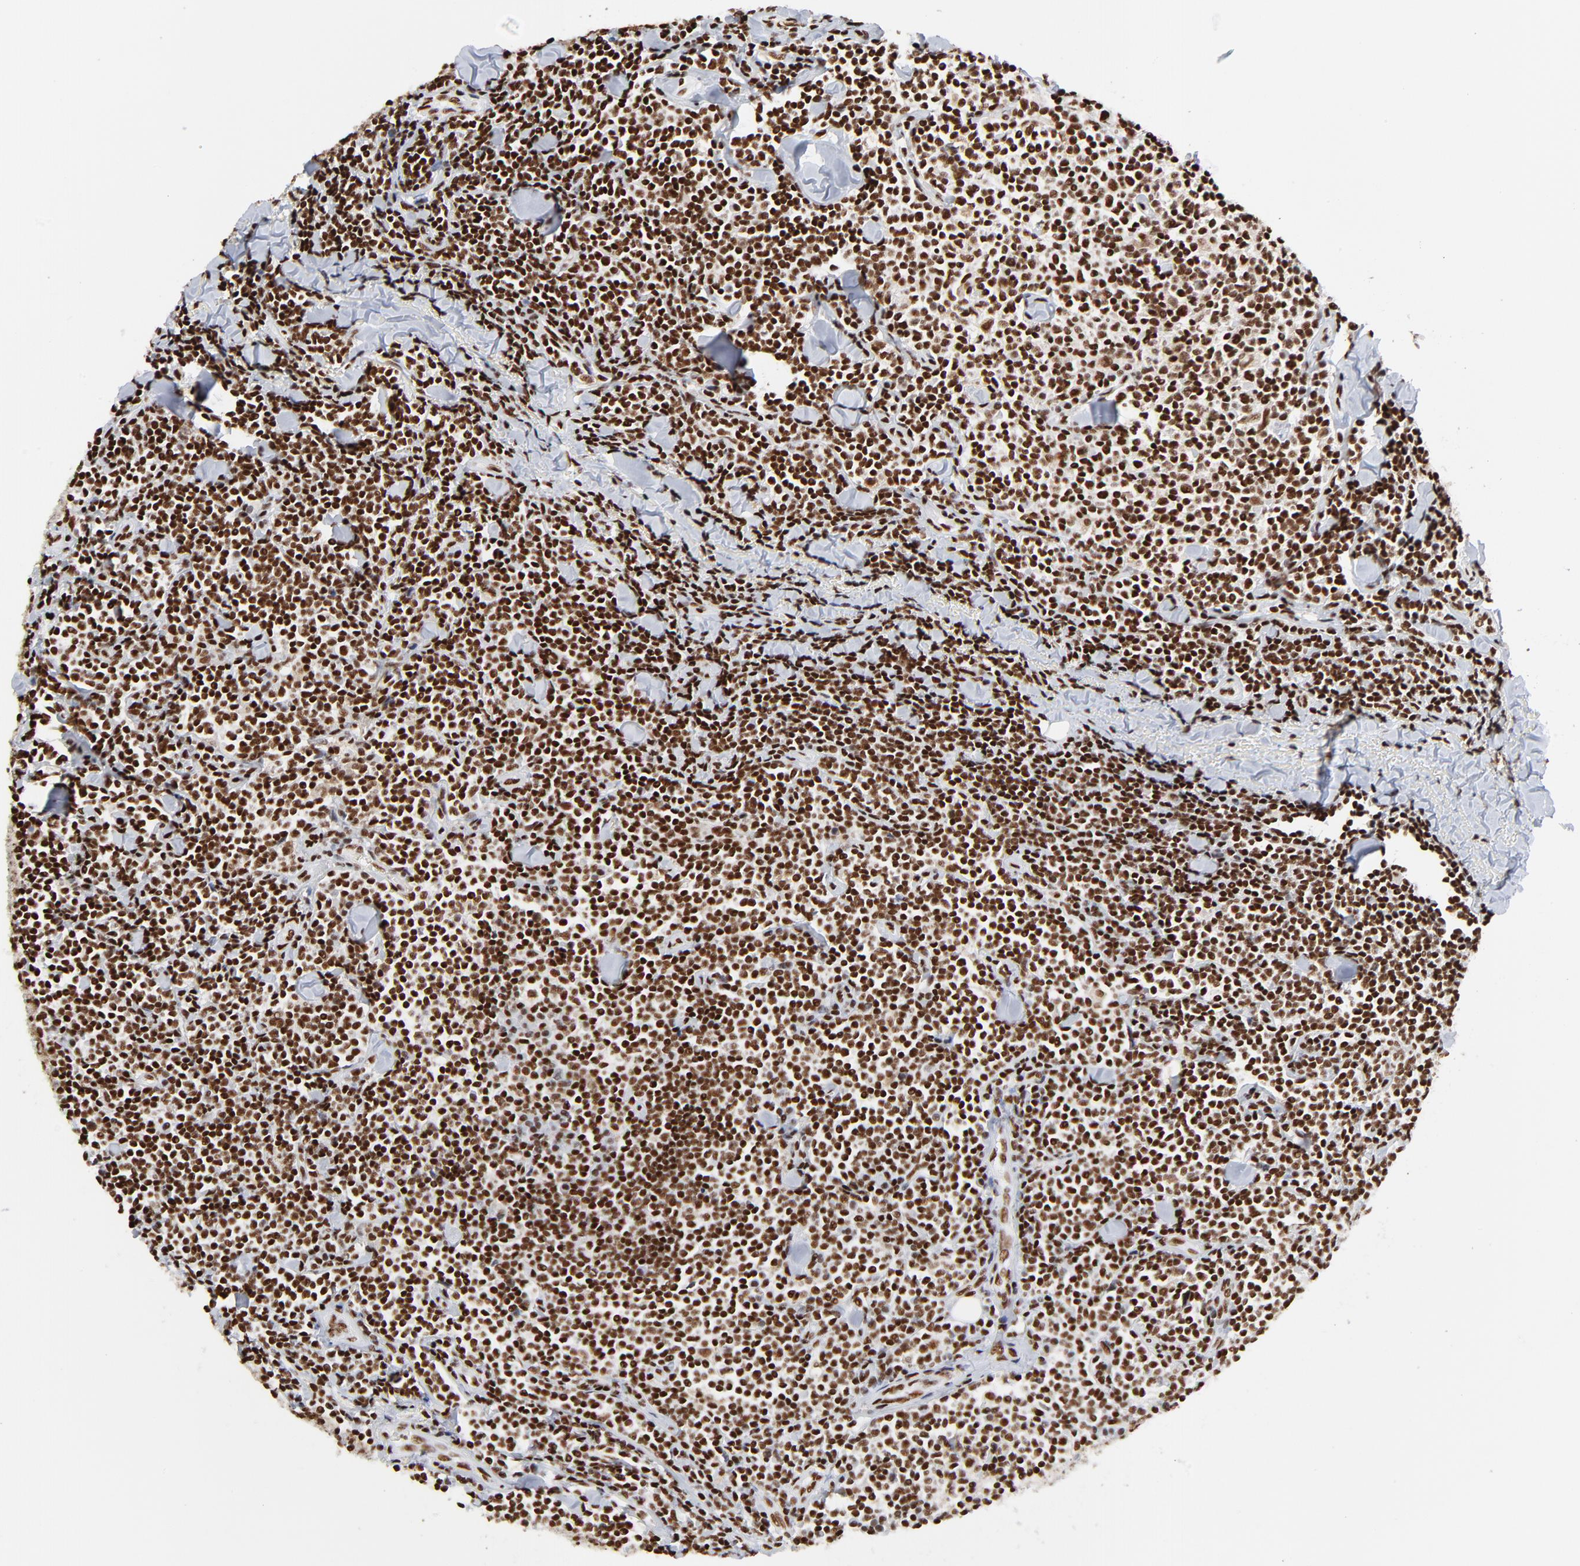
{"staining": {"intensity": "strong", "quantity": ">75%", "location": "nuclear"}, "tissue": "lymphoma", "cell_type": "Tumor cells", "image_type": "cancer", "snomed": [{"axis": "morphology", "description": "Malignant lymphoma, non-Hodgkin's type, Low grade"}, {"axis": "topography", "description": "Soft tissue"}], "caption": "The image displays immunohistochemical staining of malignant lymphoma, non-Hodgkin's type (low-grade). There is strong nuclear positivity is appreciated in approximately >75% of tumor cells.", "gene": "CREB1", "patient": {"sex": "male", "age": 92}}